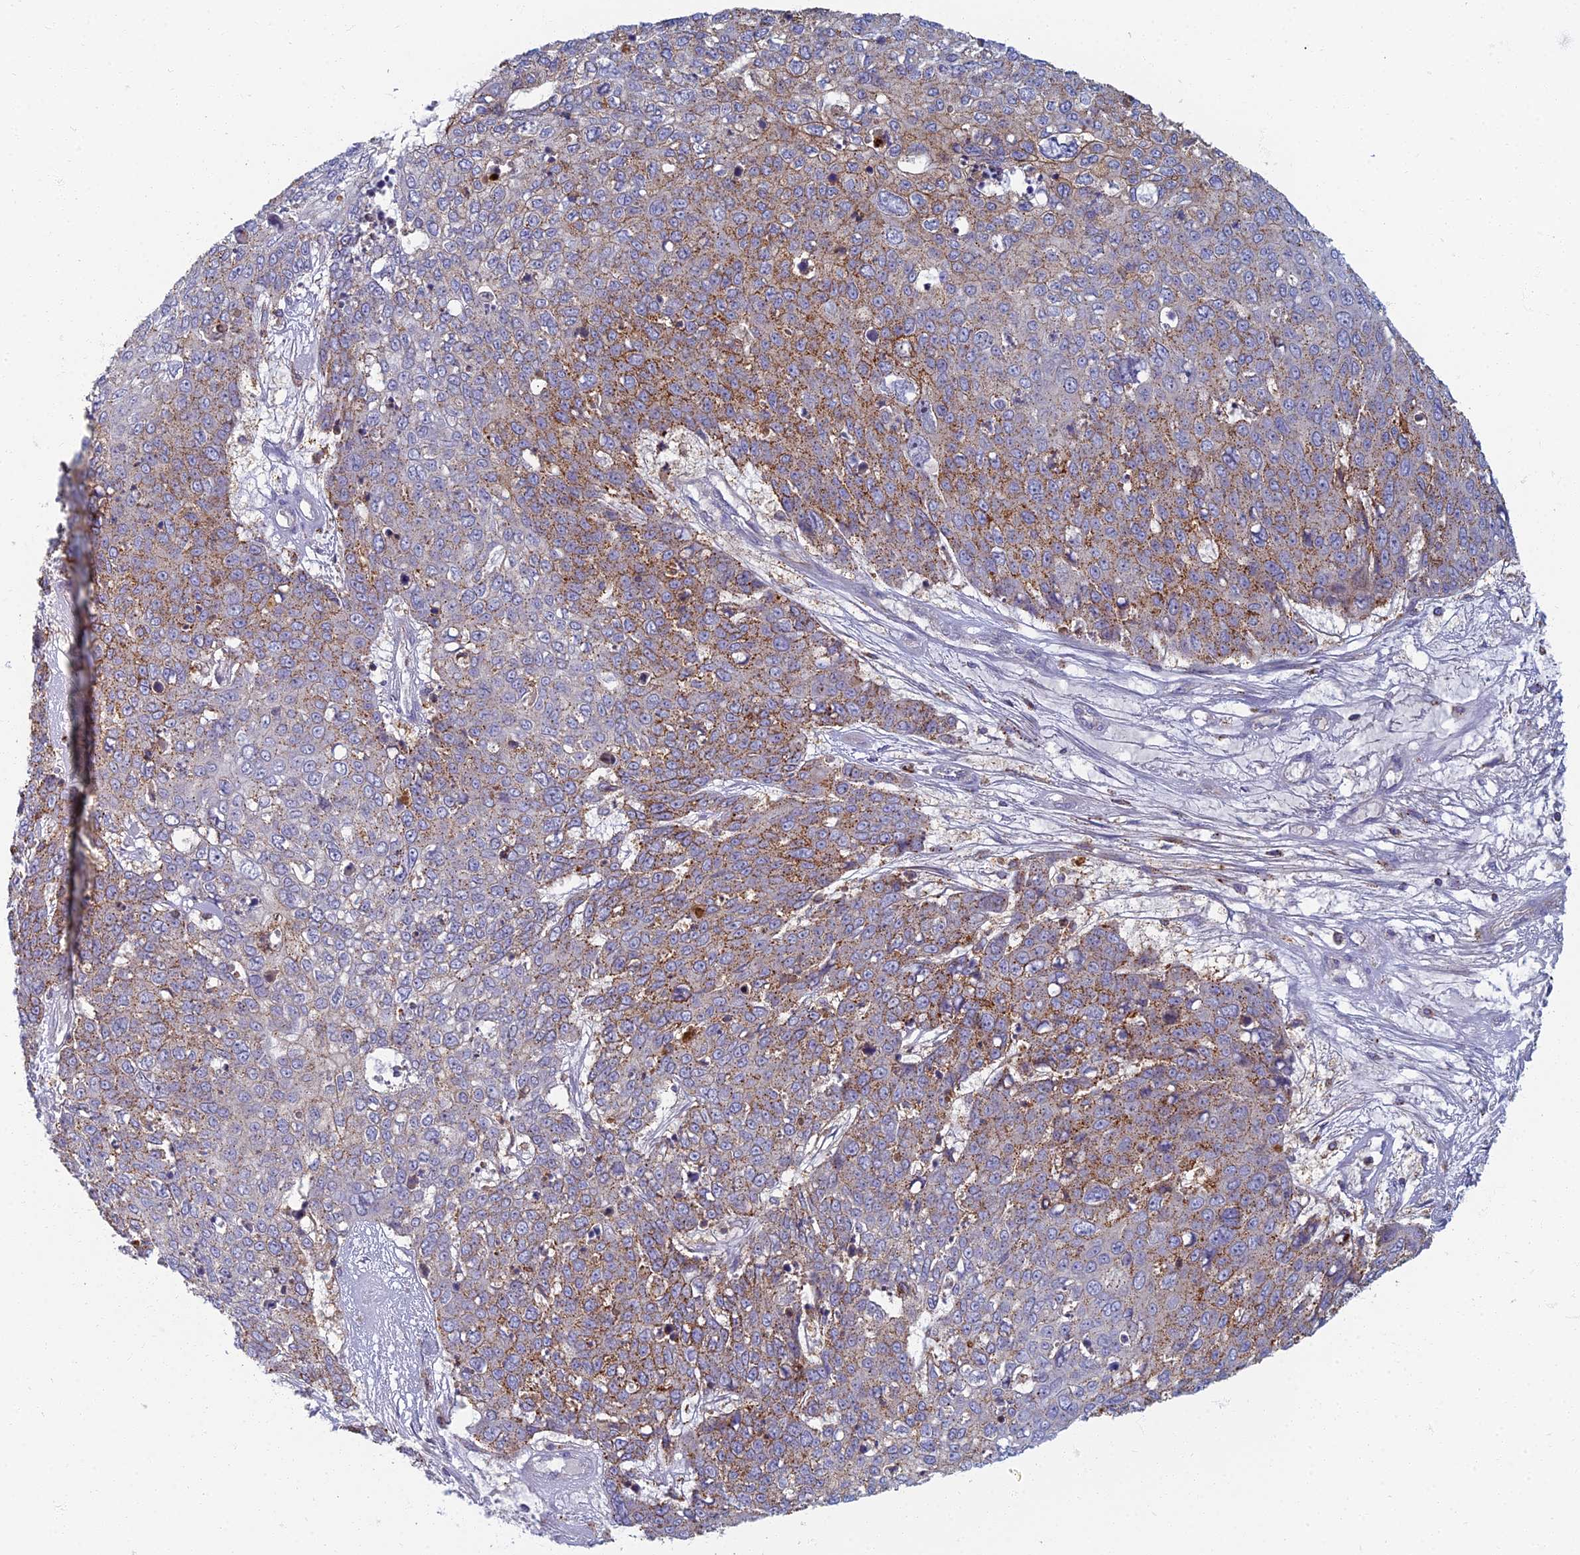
{"staining": {"intensity": "moderate", "quantity": "<25%", "location": "cytoplasmic/membranous"}, "tissue": "skin cancer", "cell_type": "Tumor cells", "image_type": "cancer", "snomed": [{"axis": "morphology", "description": "Squamous cell carcinoma, NOS"}, {"axis": "topography", "description": "Skin"}], "caption": "DAB (3,3'-diaminobenzidine) immunohistochemical staining of skin cancer shows moderate cytoplasmic/membranous protein expression in approximately <25% of tumor cells.", "gene": "CHMP4B", "patient": {"sex": "male", "age": 71}}